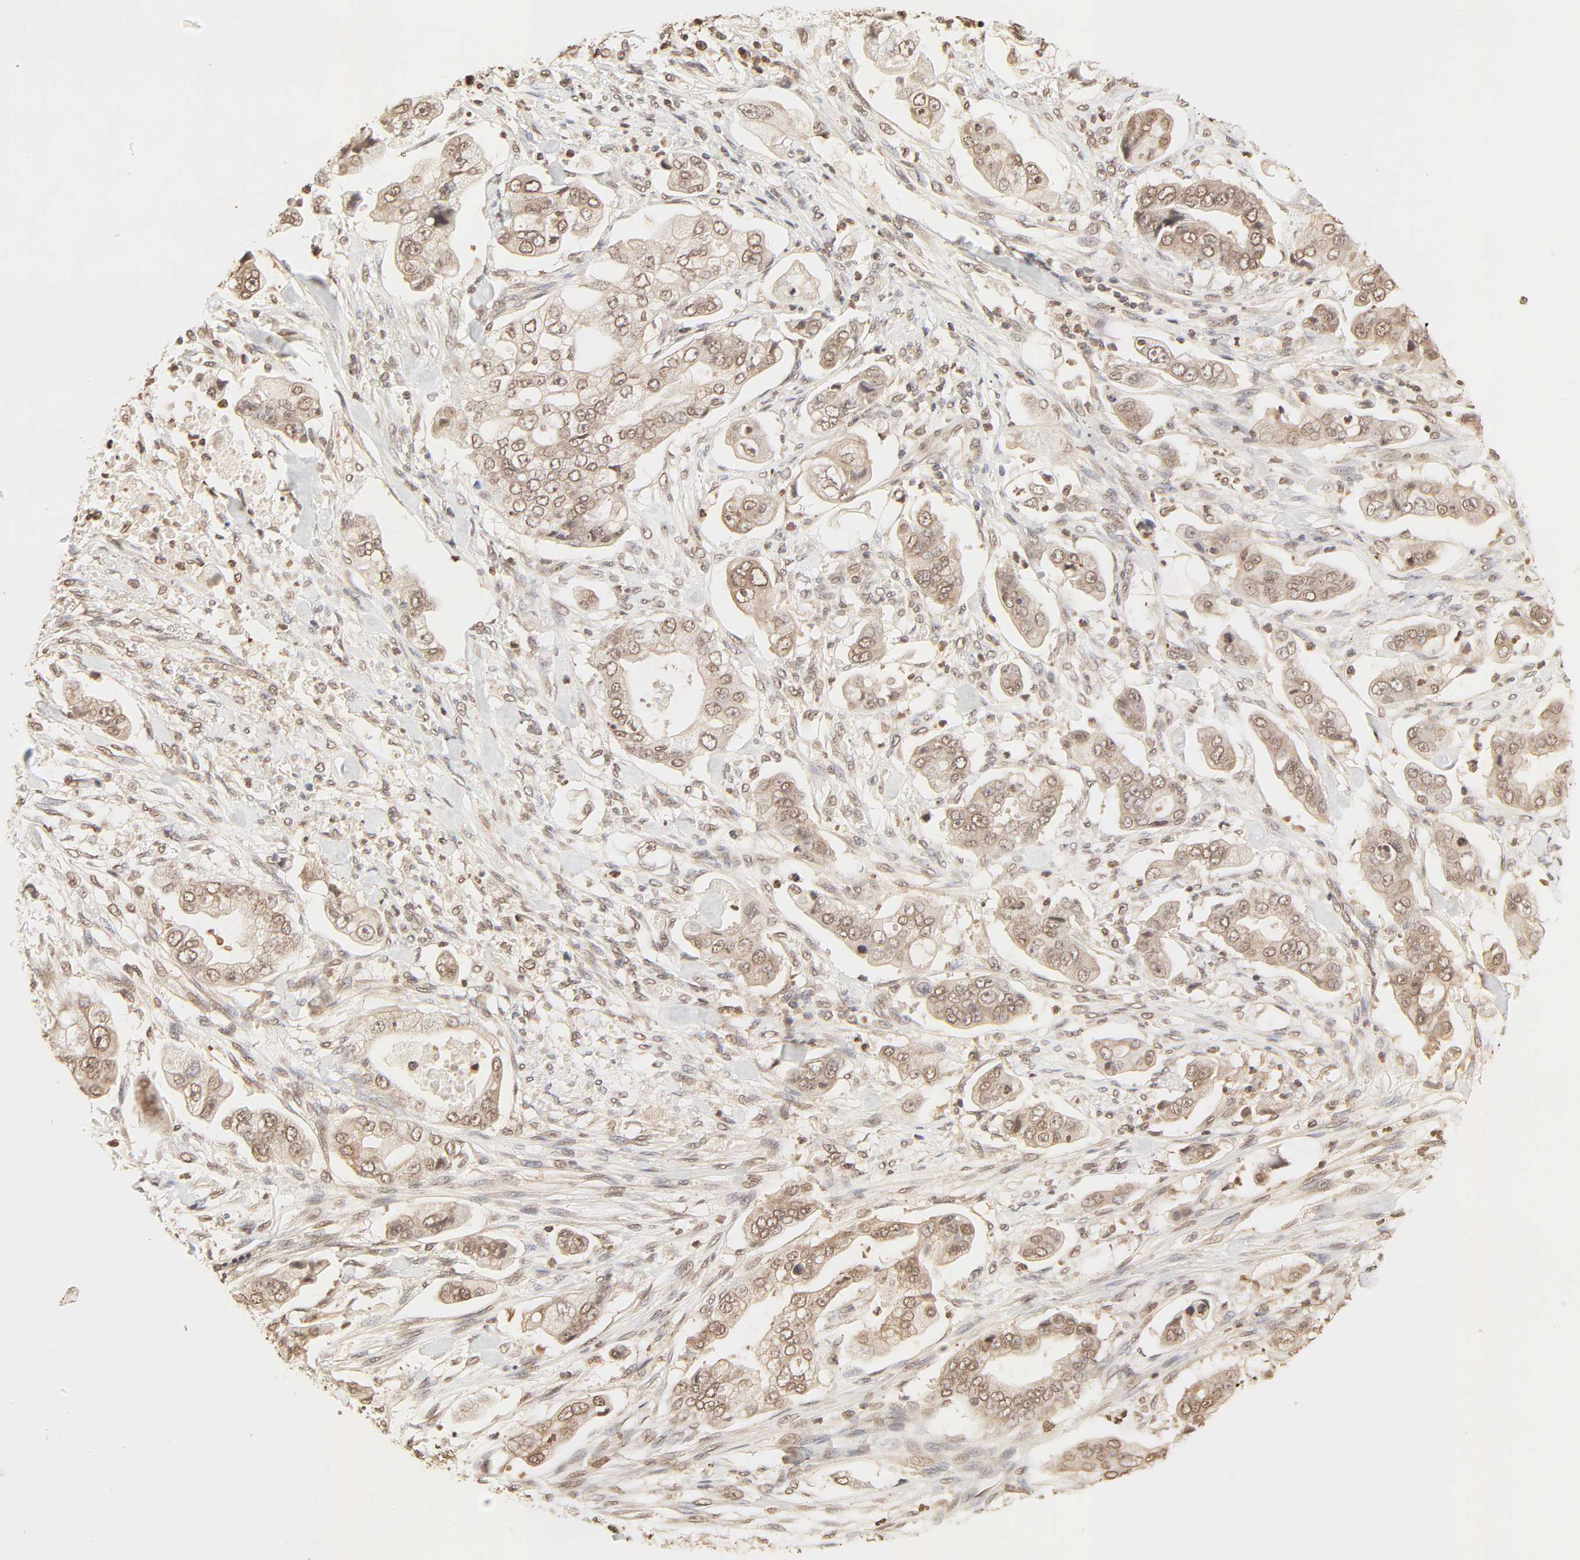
{"staining": {"intensity": "moderate", "quantity": ">75%", "location": "cytoplasmic/membranous,nuclear"}, "tissue": "stomach cancer", "cell_type": "Tumor cells", "image_type": "cancer", "snomed": [{"axis": "morphology", "description": "Adenocarcinoma, NOS"}, {"axis": "topography", "description": "Stomach"}], "caption": "IHC (DAB (3,3'-diaminobenzidine)) staining of stomach cancer shows moderate cytoplasmic/membranous and nuclear protein staining in approximately >75% of tumor cells.", "gene": "TBL1X", "patient": {"sex": "male", "age": 62}}